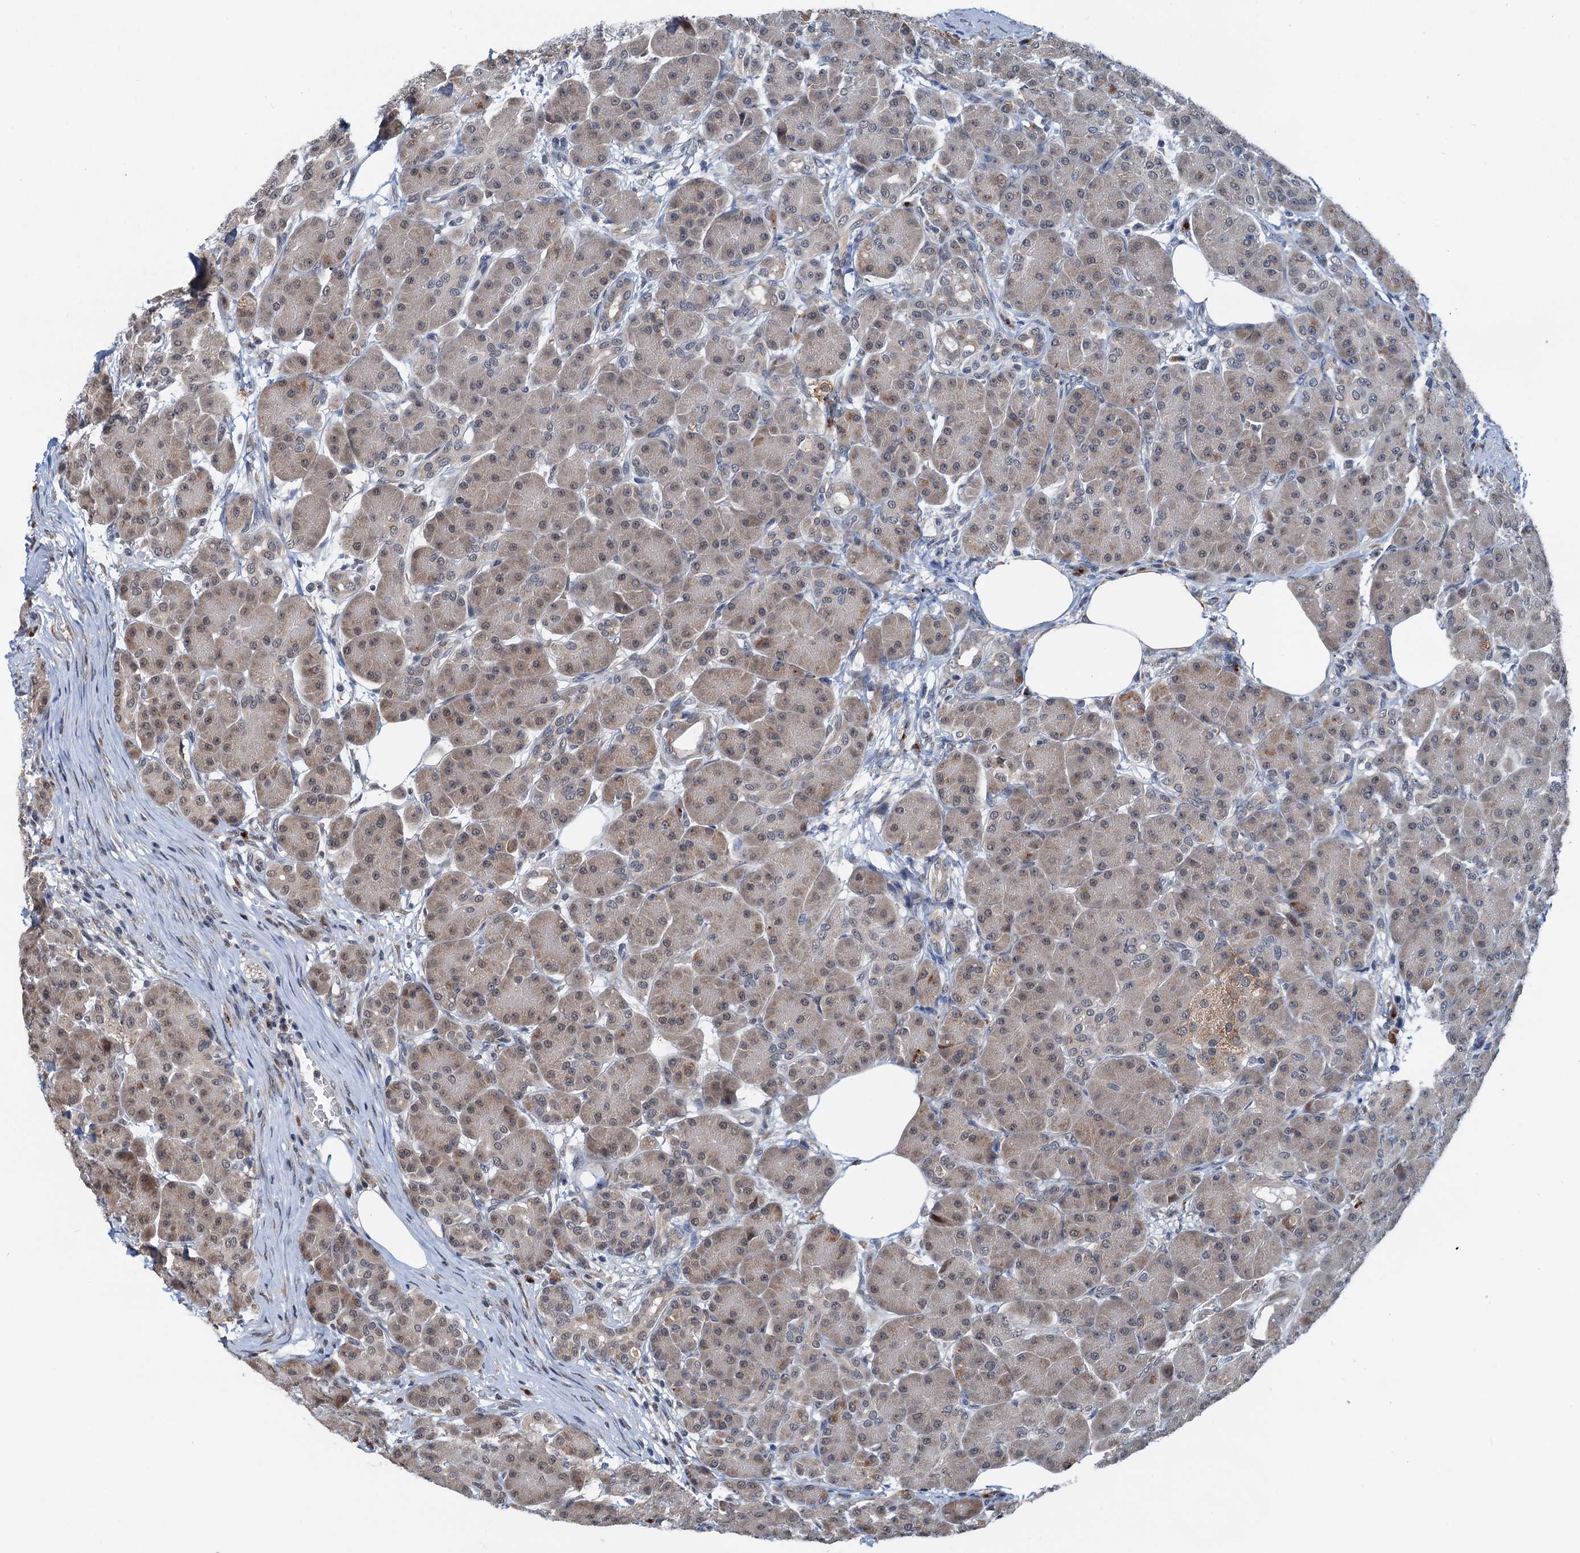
{"staining": {"intensity": "moderate", "quantity": ">75%", "location": "cytoplasmic/membranous"}, "tissue": "pancreas", "cell_type": "Exocrine glandular cells", "image_type": "normal", "snomed": [{"axis": "morphology", "description": "Normal tissue, NOS"}, {"axis": "topography", "description": "Pancreas"}], "caption": "Protein staining of unremarkable pancreas demonstrates moderate cytoplasmic/membranous positivity in about >75% of exocrine glandular cells.", "gene": "SHLD1", "patient": {"sex": "male", "age": 63}}